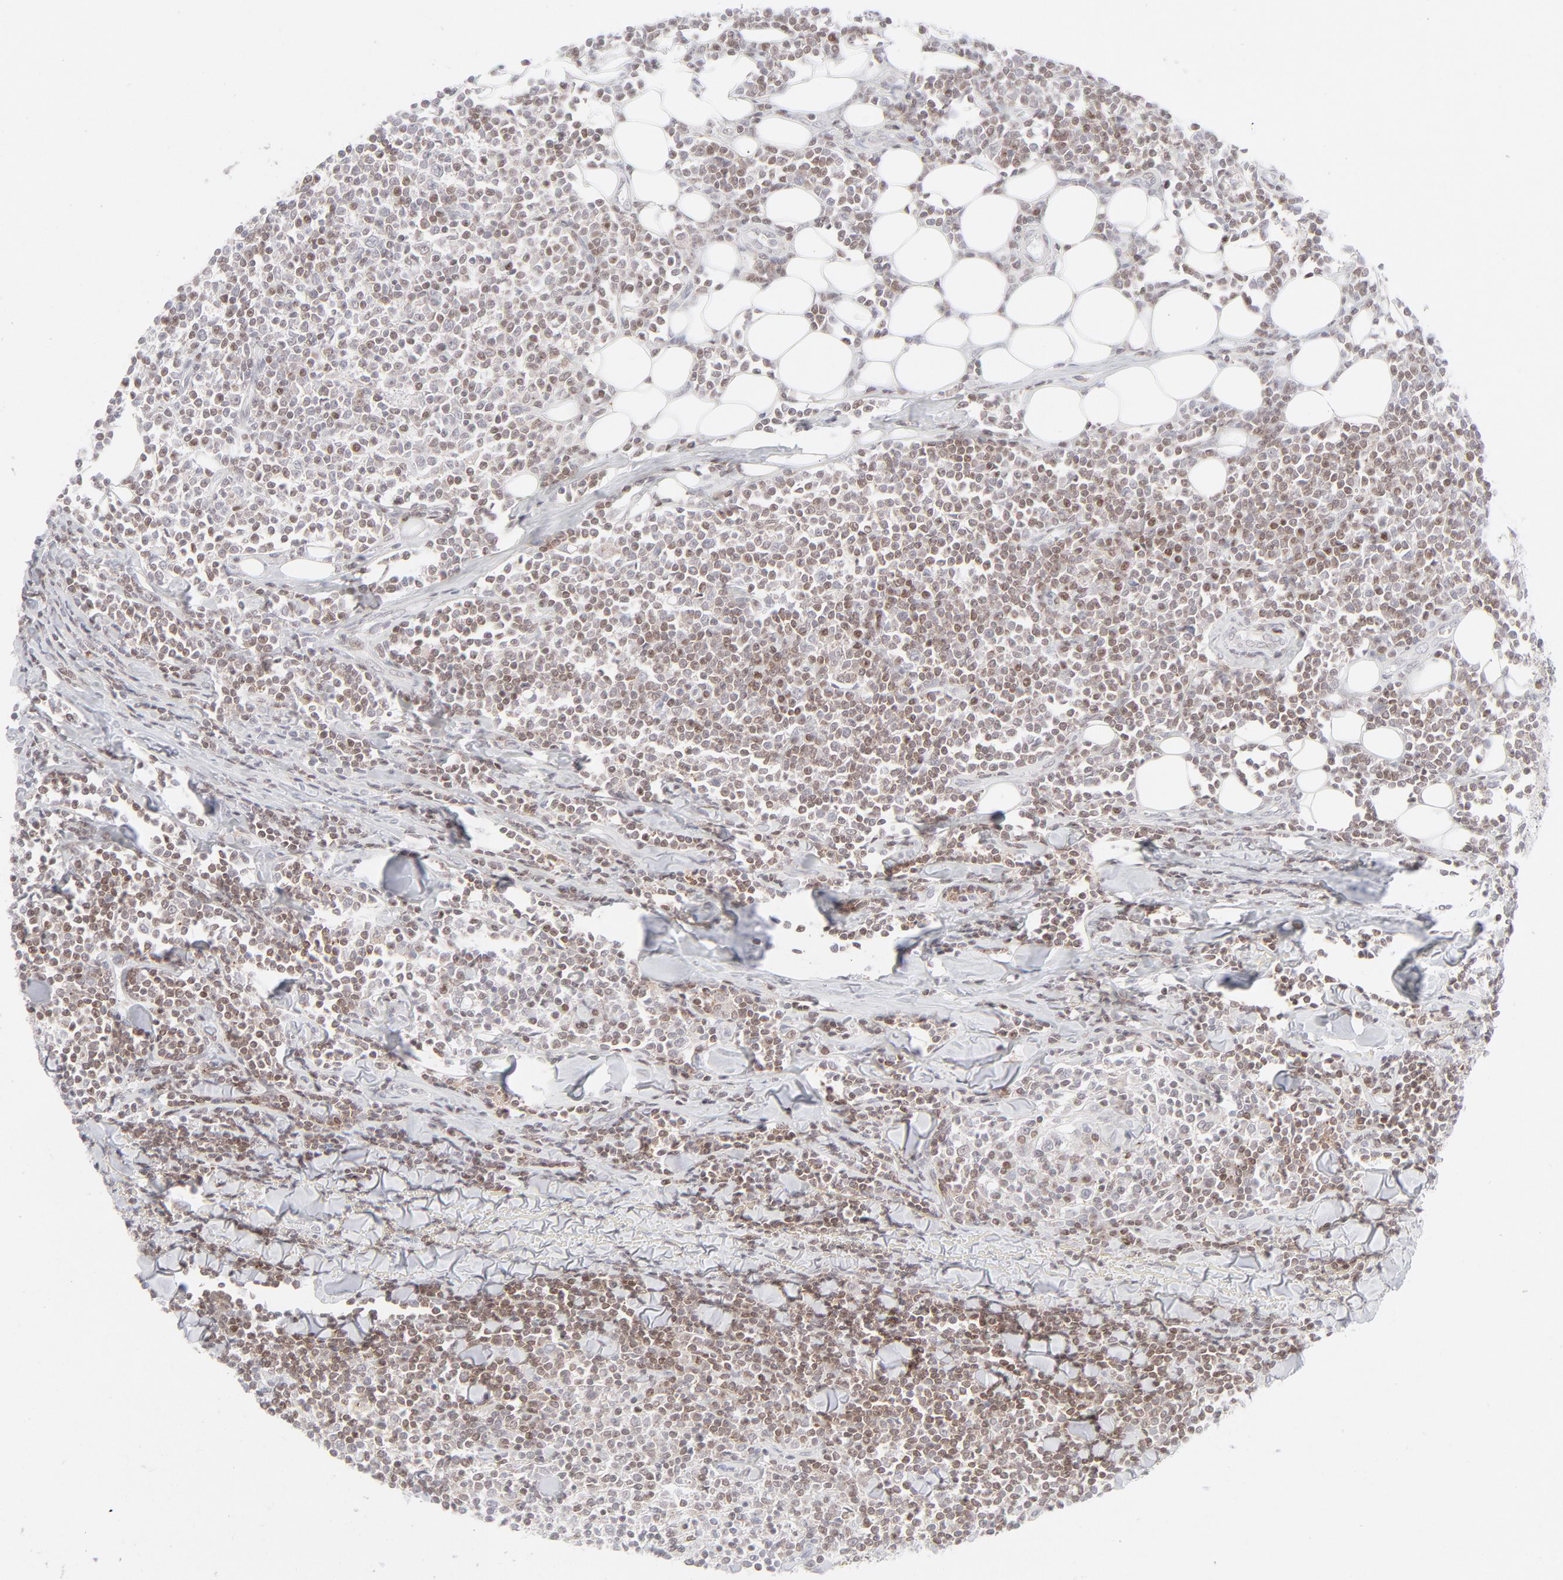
{"staining": {"intensity": "moderate", "quantity": ">75%", "location": "nuclear"}, "tissue": "lymphoma", "cell_type": "Tumor cells", "image_type": "cancer", "snomed": [{"axis": "morphology", "description": "Malignant lymphoma, non-Hodgkin's type, Low grade"}, {"axis": "topography", "description": "Soft tissue"}], "caption": "Immunohistochemistry histopathology image of neoplastic tissue: human low-grade malignant lymphoma, non-Hodgkin's type stained using IHC demonstrates medium levels of moderate protein expression localized specifically in the nuclear of tumor cells, appearing as a nuclear brown color.", "gene": "PRKCB", "patient": {"sex": "male", "age": 92}}